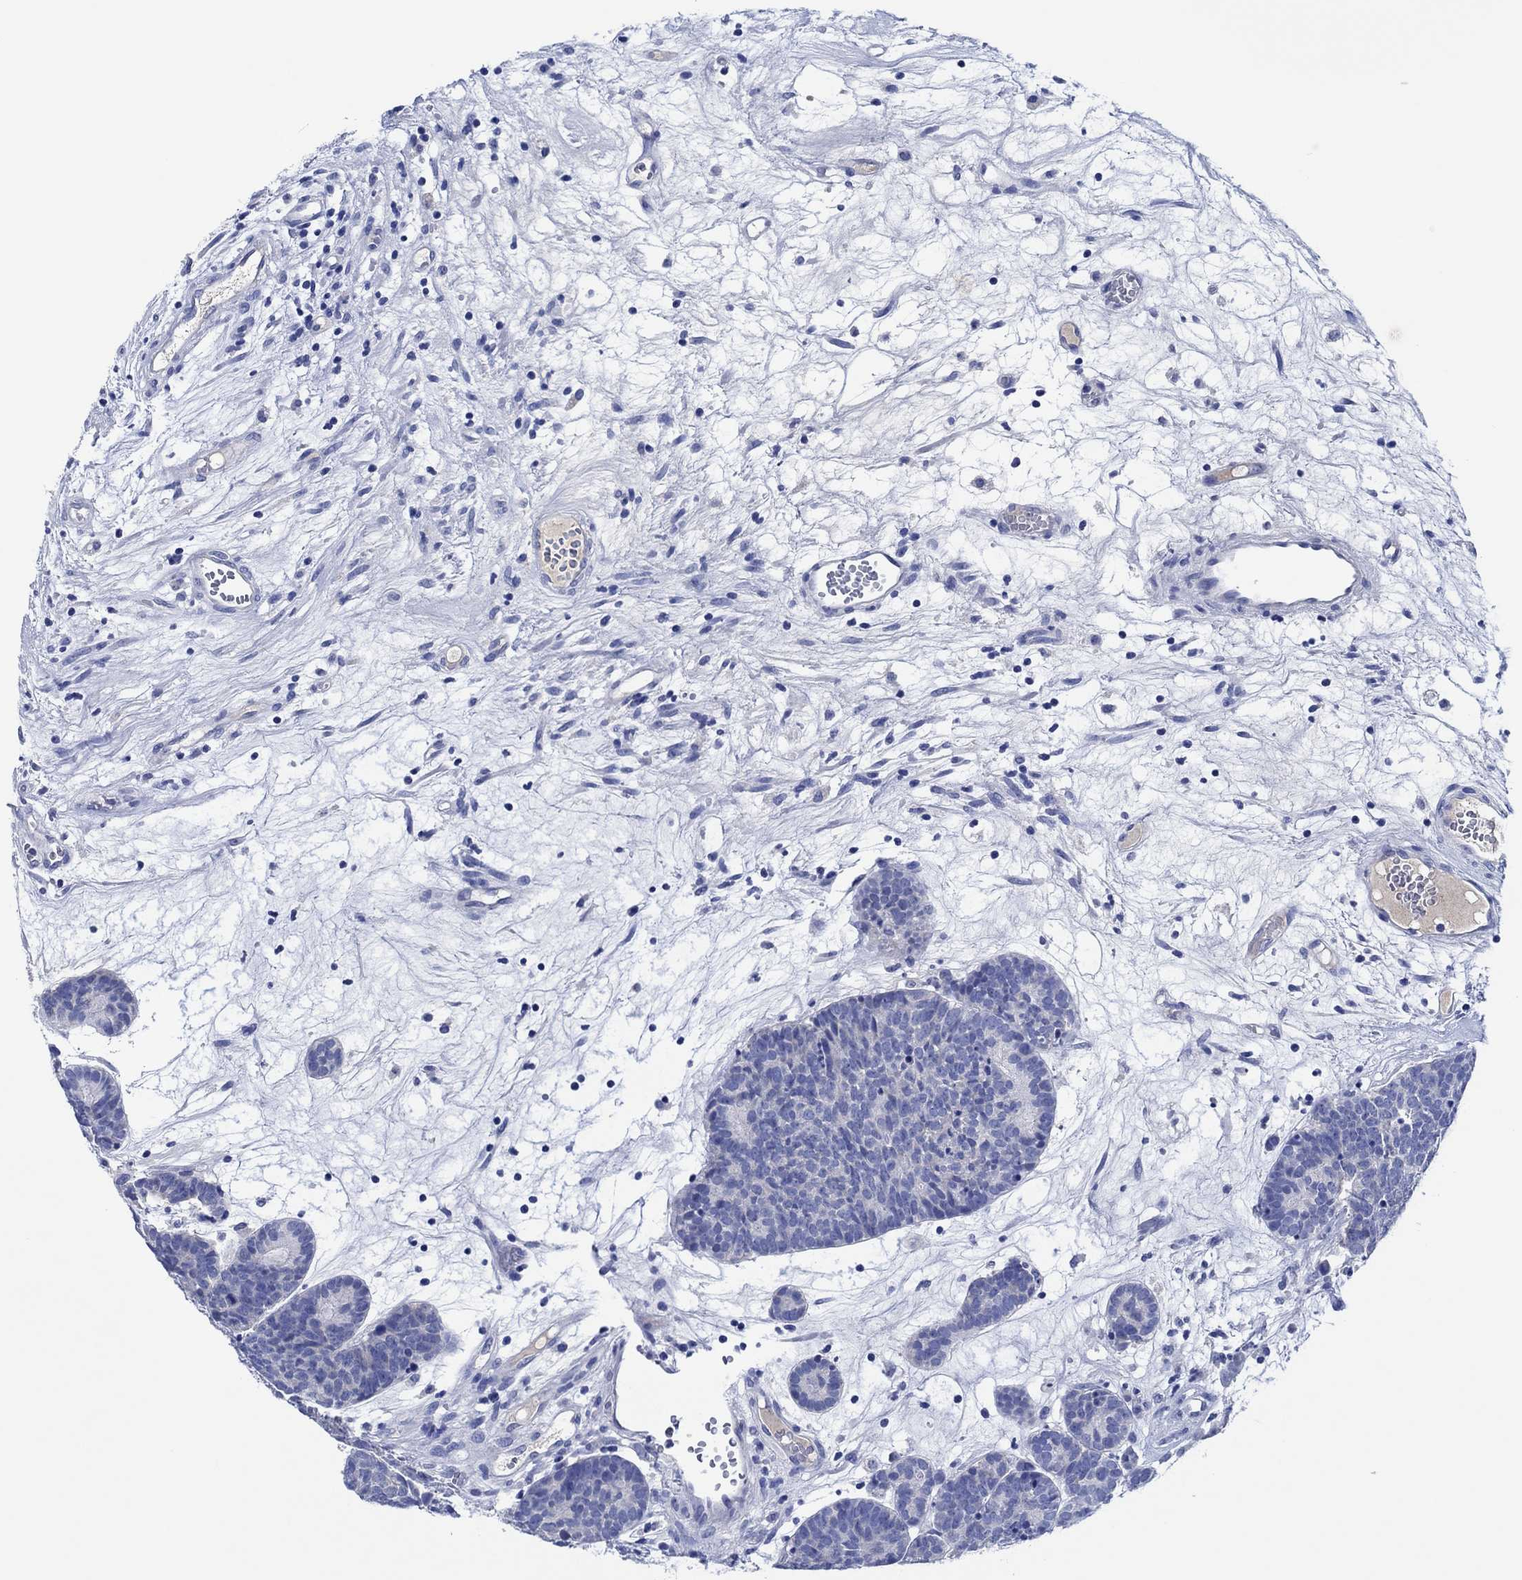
{"staining": {"intensity": "negative", "quantity": "none", "location": "none"}, "tissue": "head and neck cancer", "cell_type": "Tumor cells", "image_type": "cancer", "snomed": [{"axis": "morphology", "description": "Adenocarcinoma, NOS"}, {"axis": "topography", "description": "Head-Neck"}], "caption": "IHC of human head and neck cancer demonstrates no expression in tumor cells.", "gene": "CPNE6", "patient": {"sex": "female", "age": 81}}